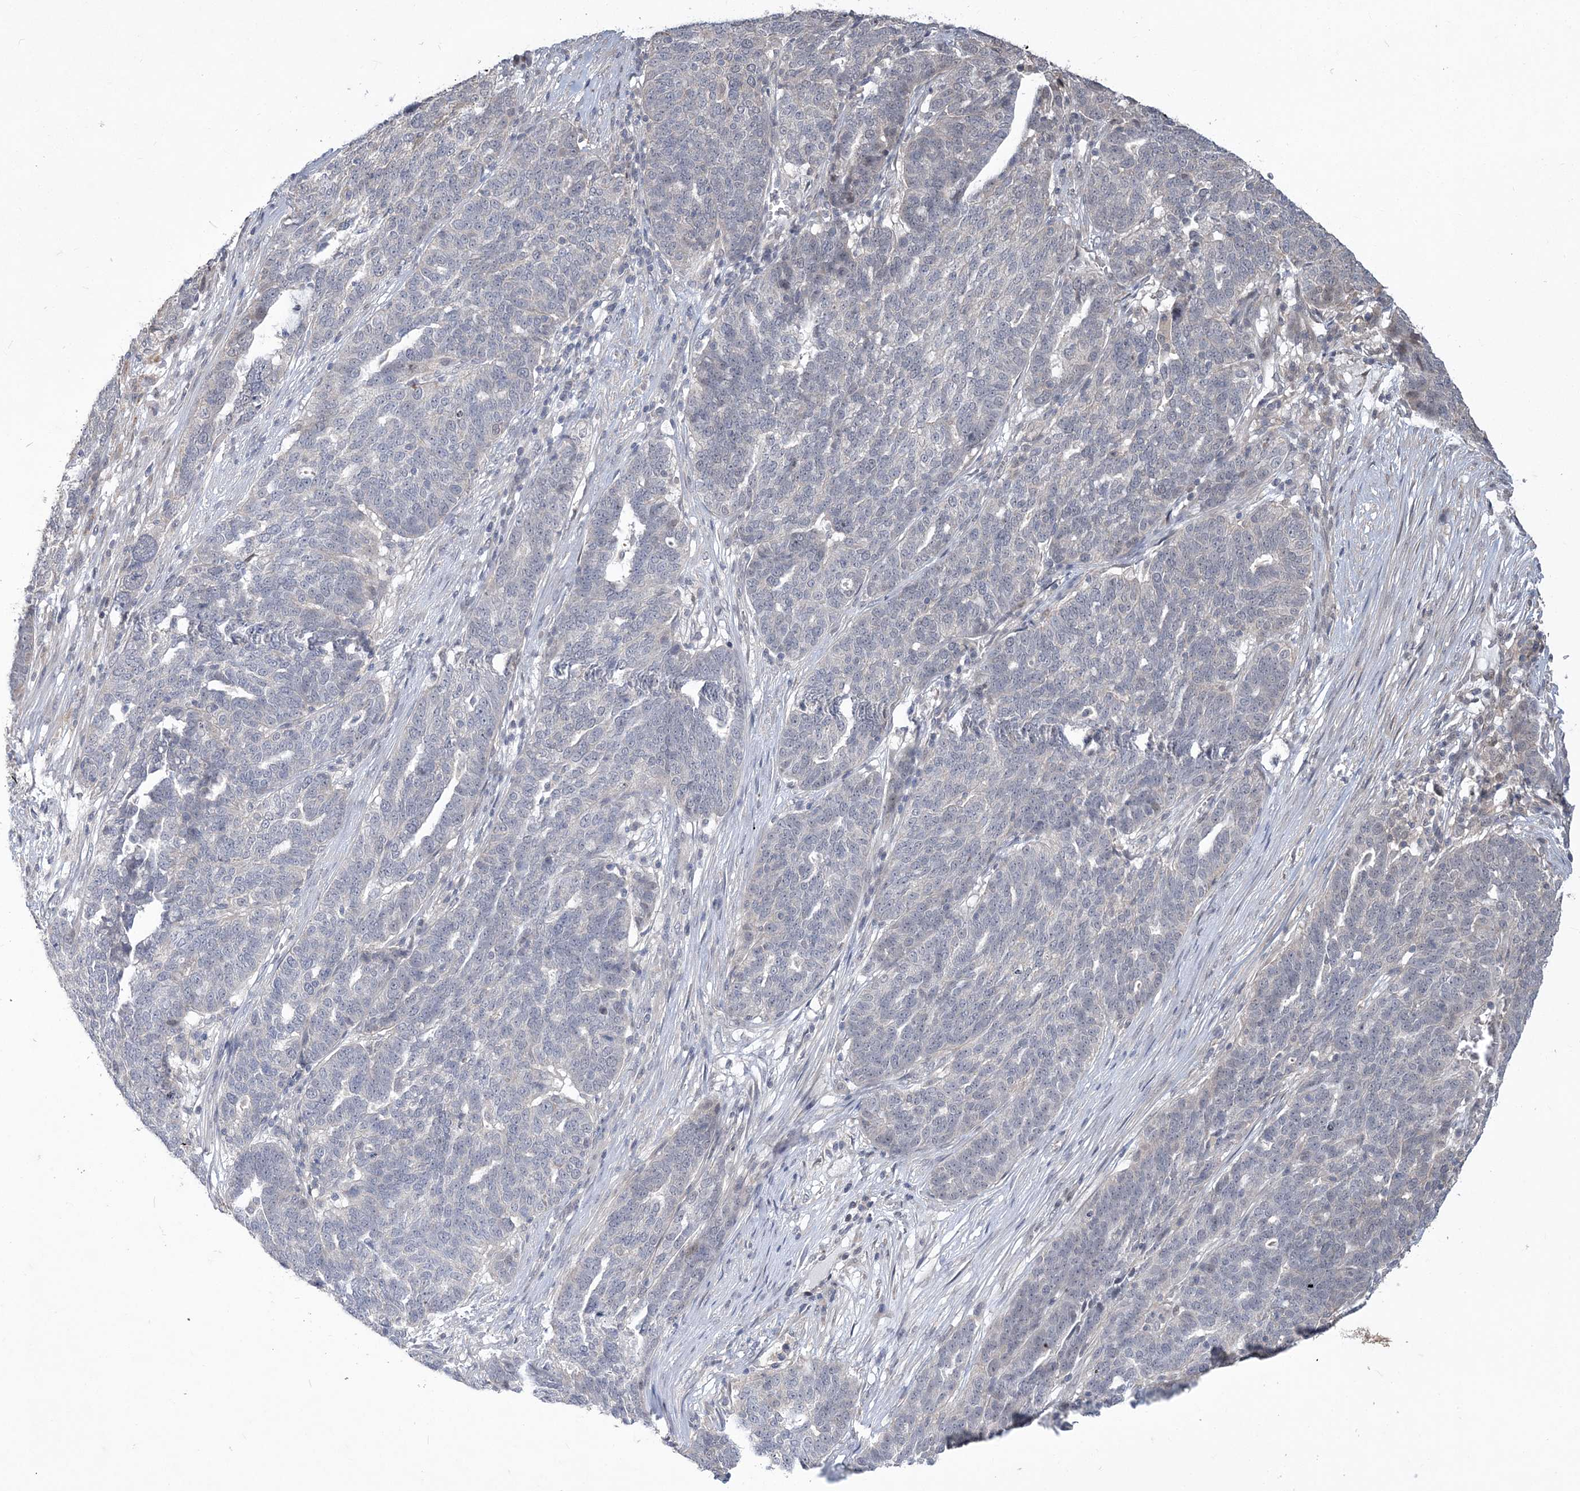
{"staining": {"intensity": "negative", "quantity": "none", "location": "none"}, "tissue": "ovarian cancer", "cell_type": "Tumor cells", "image_type": "cancer", "snomed": [{"axis": "morphology", "description": "Cystadenocarcinoma, serous, NOS"}, {"axis": "topography", "description": "Ovary"}], "caption": "Tumor cells show no significant positivity in serous cystadenocarcinoma (ovarian). The staining was performed using DAB (3,3'-diaminobenzidine) to visualize the protein expression in brown, while the nuclei were stained in blue with hematoxylin (Magnification: 20x).", "gene": "TSPEAR", "patient": {"sex": "female", "age": 59}}